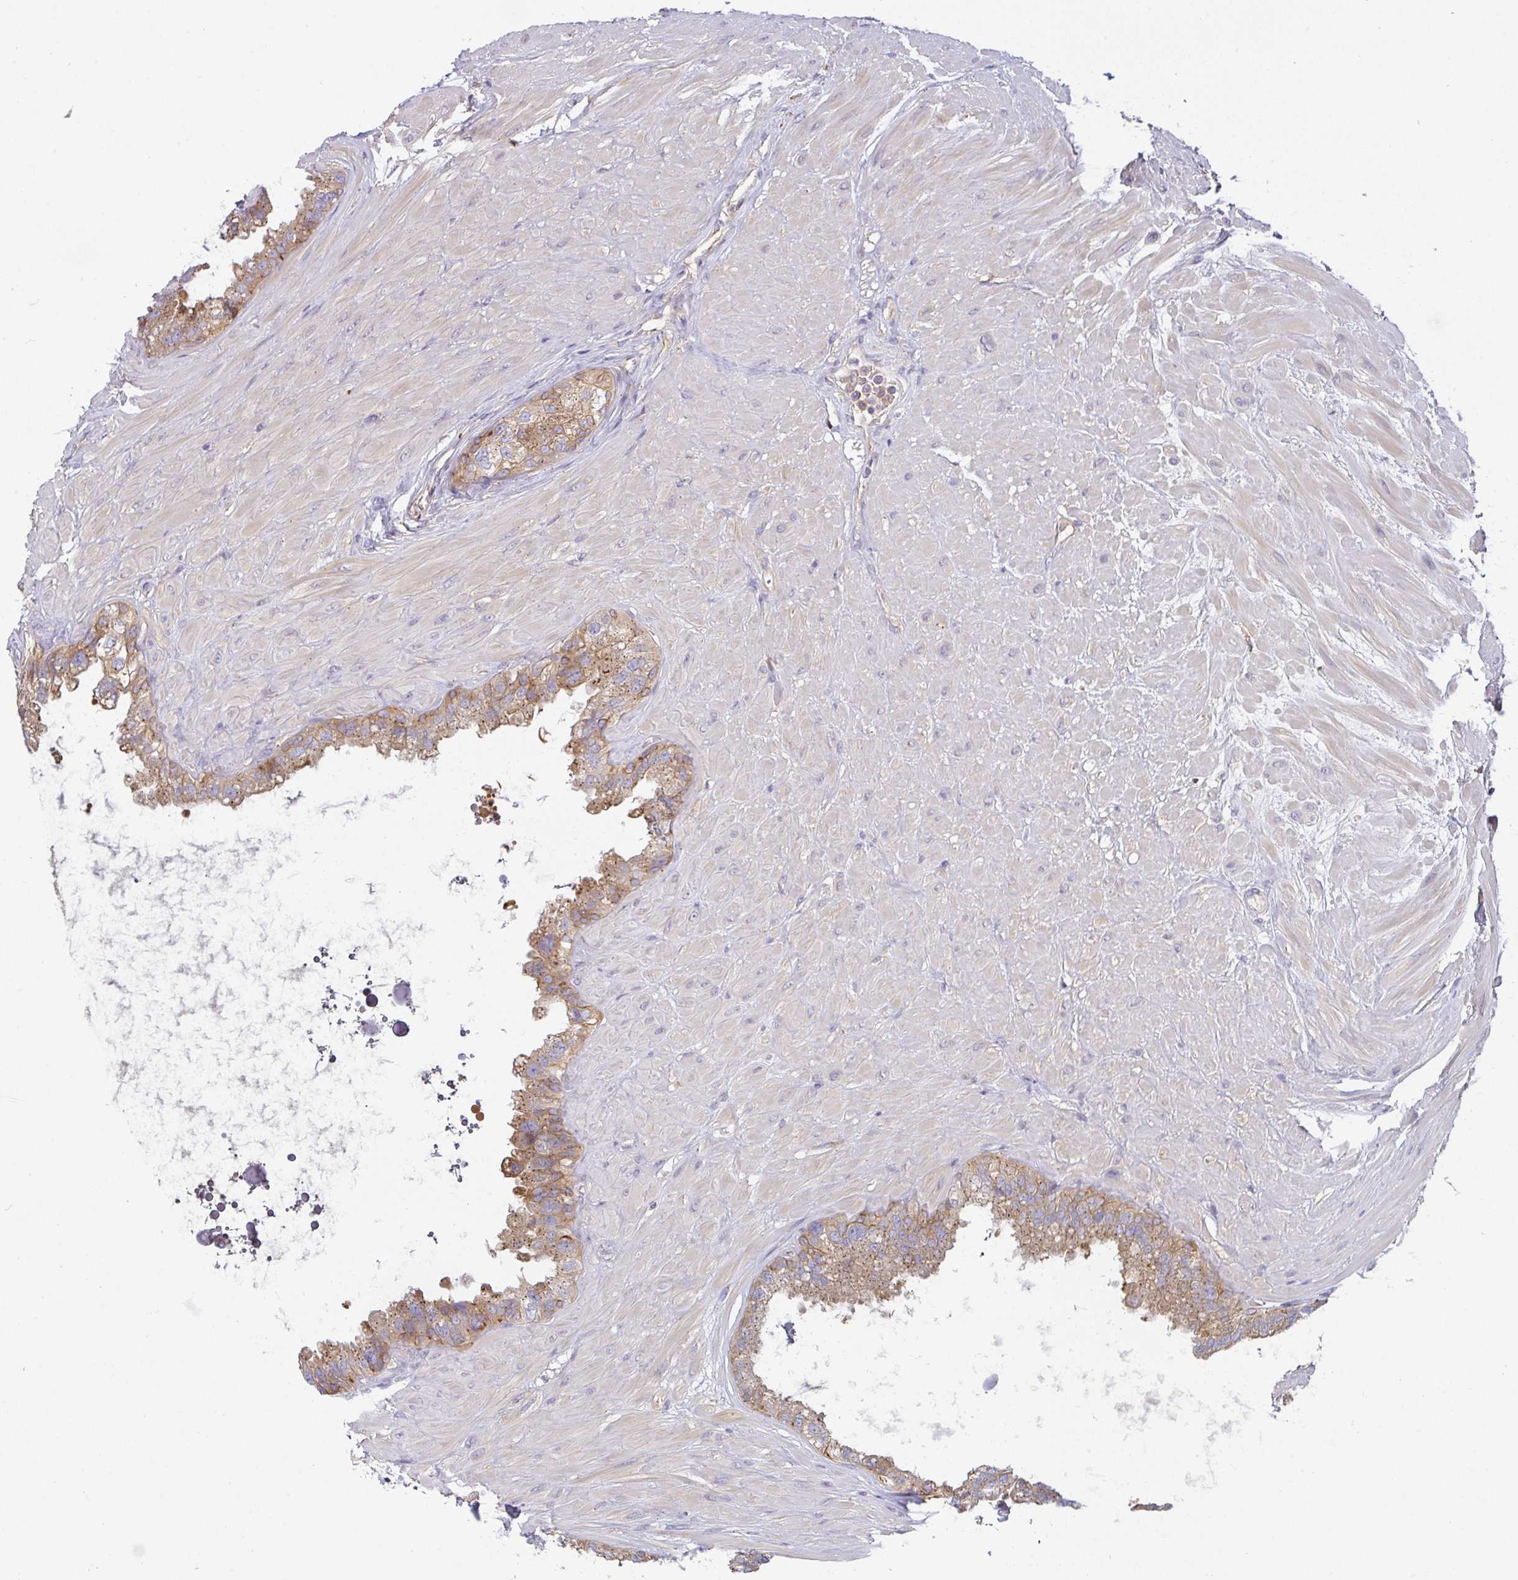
{"staining": {"intensity": "moderate", "quantity": ">75%", "location": "cytoplasmic/membranous"}, "tissue": "seminal vesicle", "cell_type": "Glandular cells", "image_type": "normal", "snomed": [{"axis": "morphology", "description": "Normal tissue, NOS"}, {"axis": "topography", "description": "Seminal veicle"}, {"axis": "topography", "description": "Peripheral nerve tissue"}], "caption": "A photomicrograph of human seminal vesicle stained for a protein displays moderate cytoplasmic/membranous brown staining in glandular cells.", "gene": "SNX5", "patient": {"sex": "male", "age": 76}}